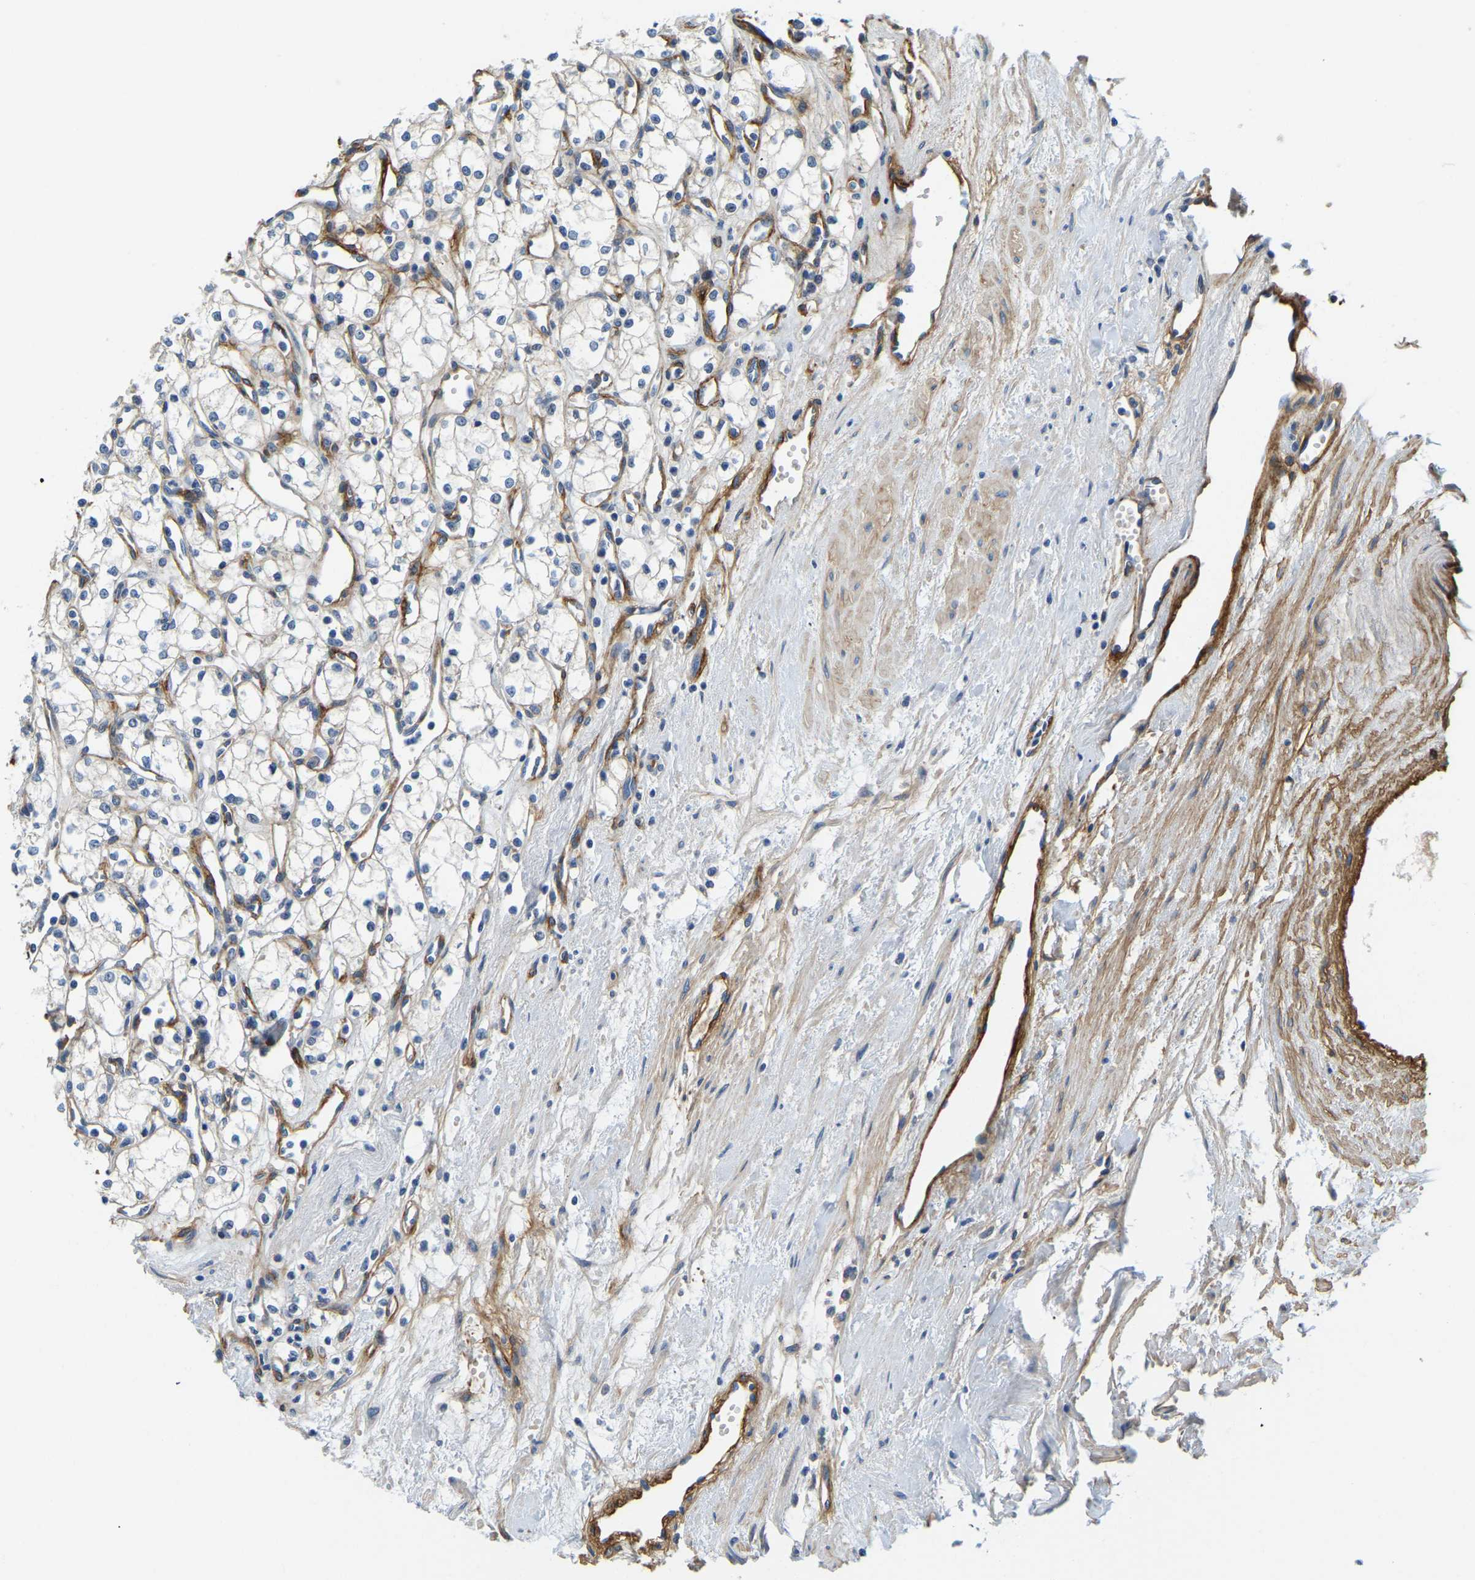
{"staining": {"intensity": "negative", "quantity": "none", "location": "none"}, "tissue": "renal cancer", "cell_type": "Tumor cells", "image_type": "cancer", "snomed": [{"axis": "morphology", "description": "Adenocarcinoma, NOS"}, {"axis": "topography", "description": "Kidney"}], "caption": "The IHC image has no significant expression in tumor cells of renal cancer tissue. Brightfield microscopy of immunohistochemistry stained with DAB (3,3'-diaminobenzidine) (brown) and hematoxylin (blue), captured at high magnification.", "gene": "LIAS", "patient": {"sex": "male", "age": 59}}